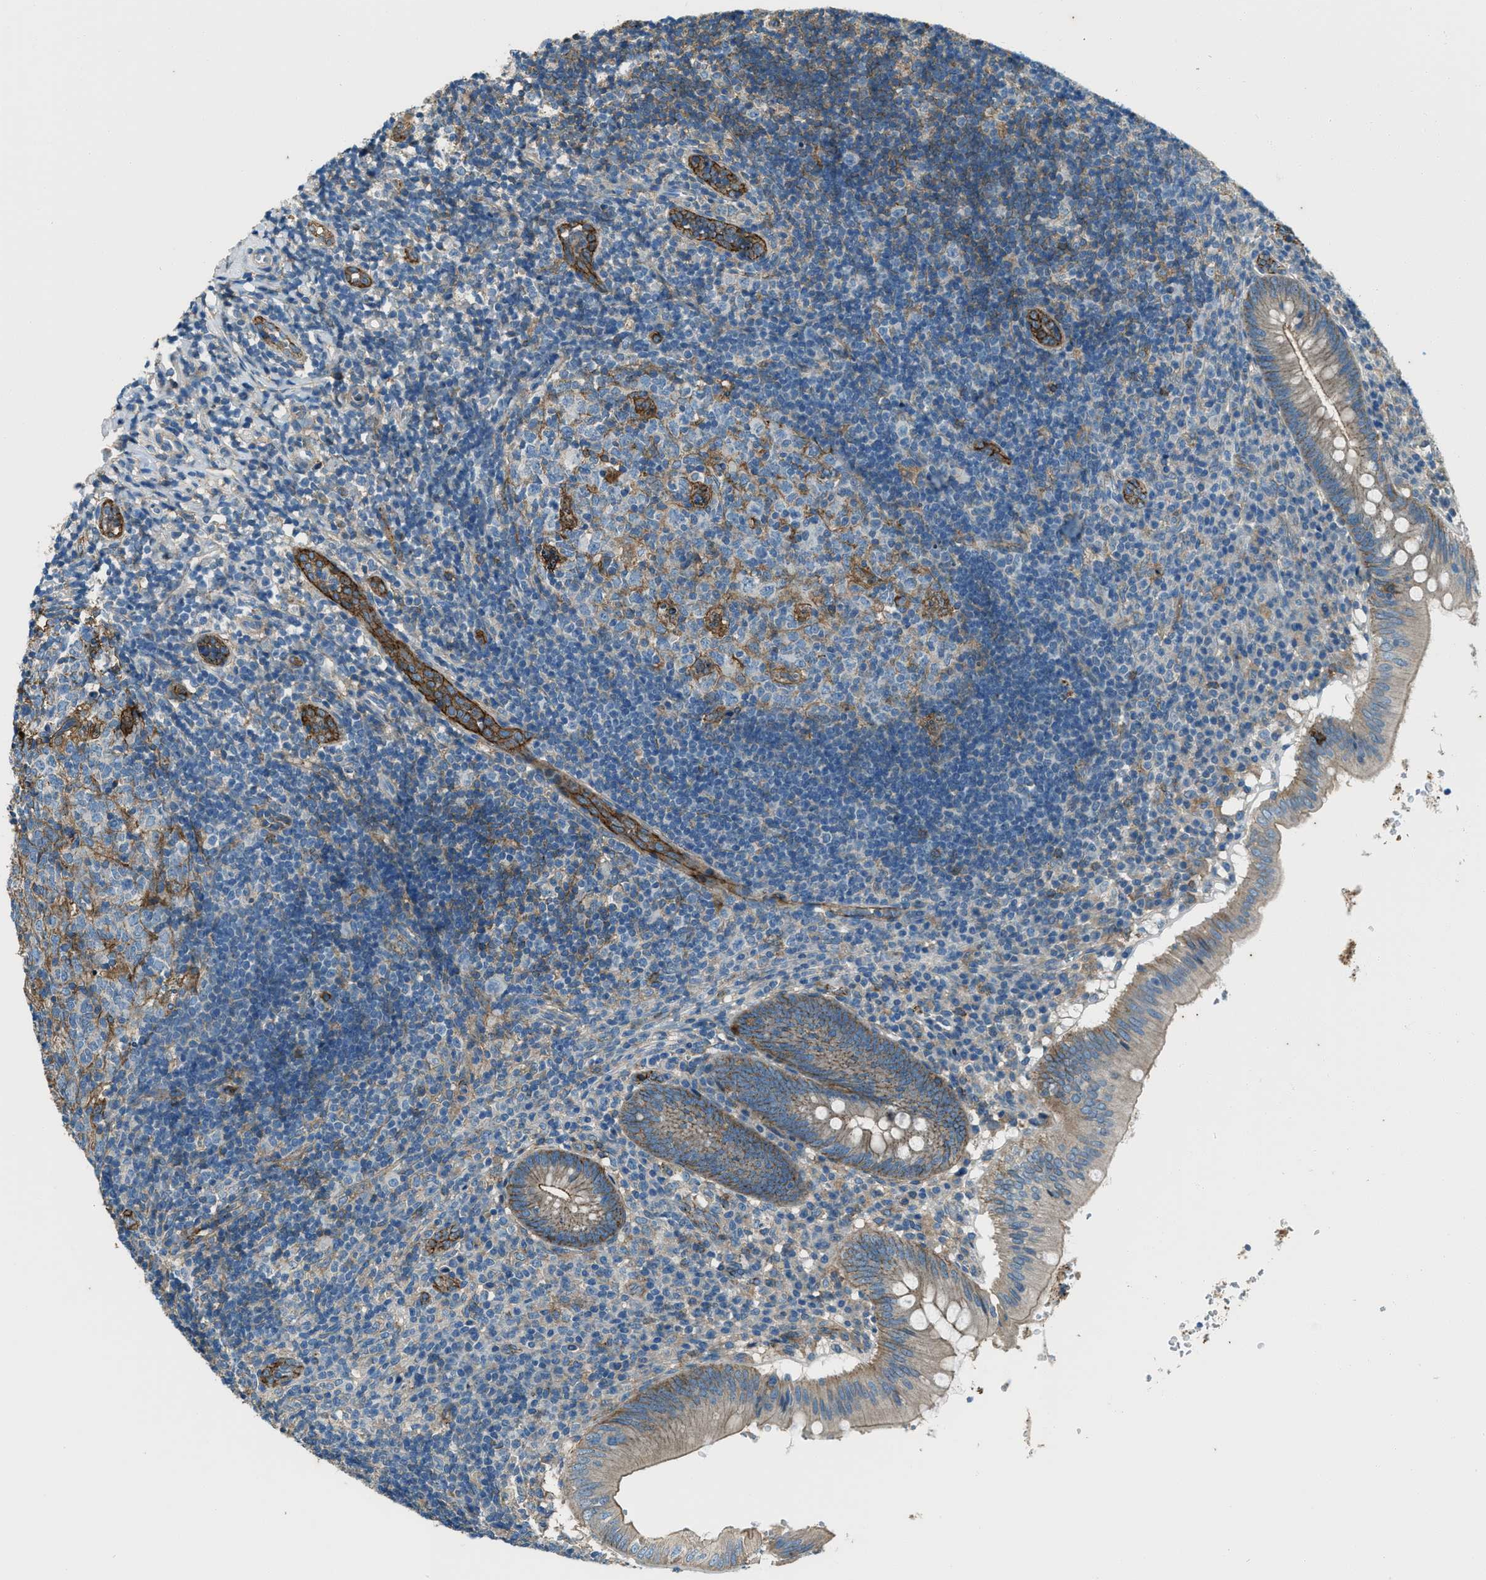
{"staining": {"intensity": "moderate", "quantity": ">75%", "location": "cytoplasmic/membranous"}, "tissue": "appendix", "cell_type": "Glandular cells", "image_type": "normal", "snomed": [{"axis": "morphology", "description": "Normal tissue, NOS"}, {"axis": "topography", "description": "Appendix"}], "caption": "Immunohistochemistry (IHC) of unremarkable appendix exhibits medium levels of moderate cytoplasmic/membranous expression in approximately >75% of glandular cells. The staining is performed using DAB brown chromogen to label protein expression. The nuclei are counter-stained blue using hematoxylin.", "gene": "SVIL", "patient": {"sex": "male", "age": 8}}